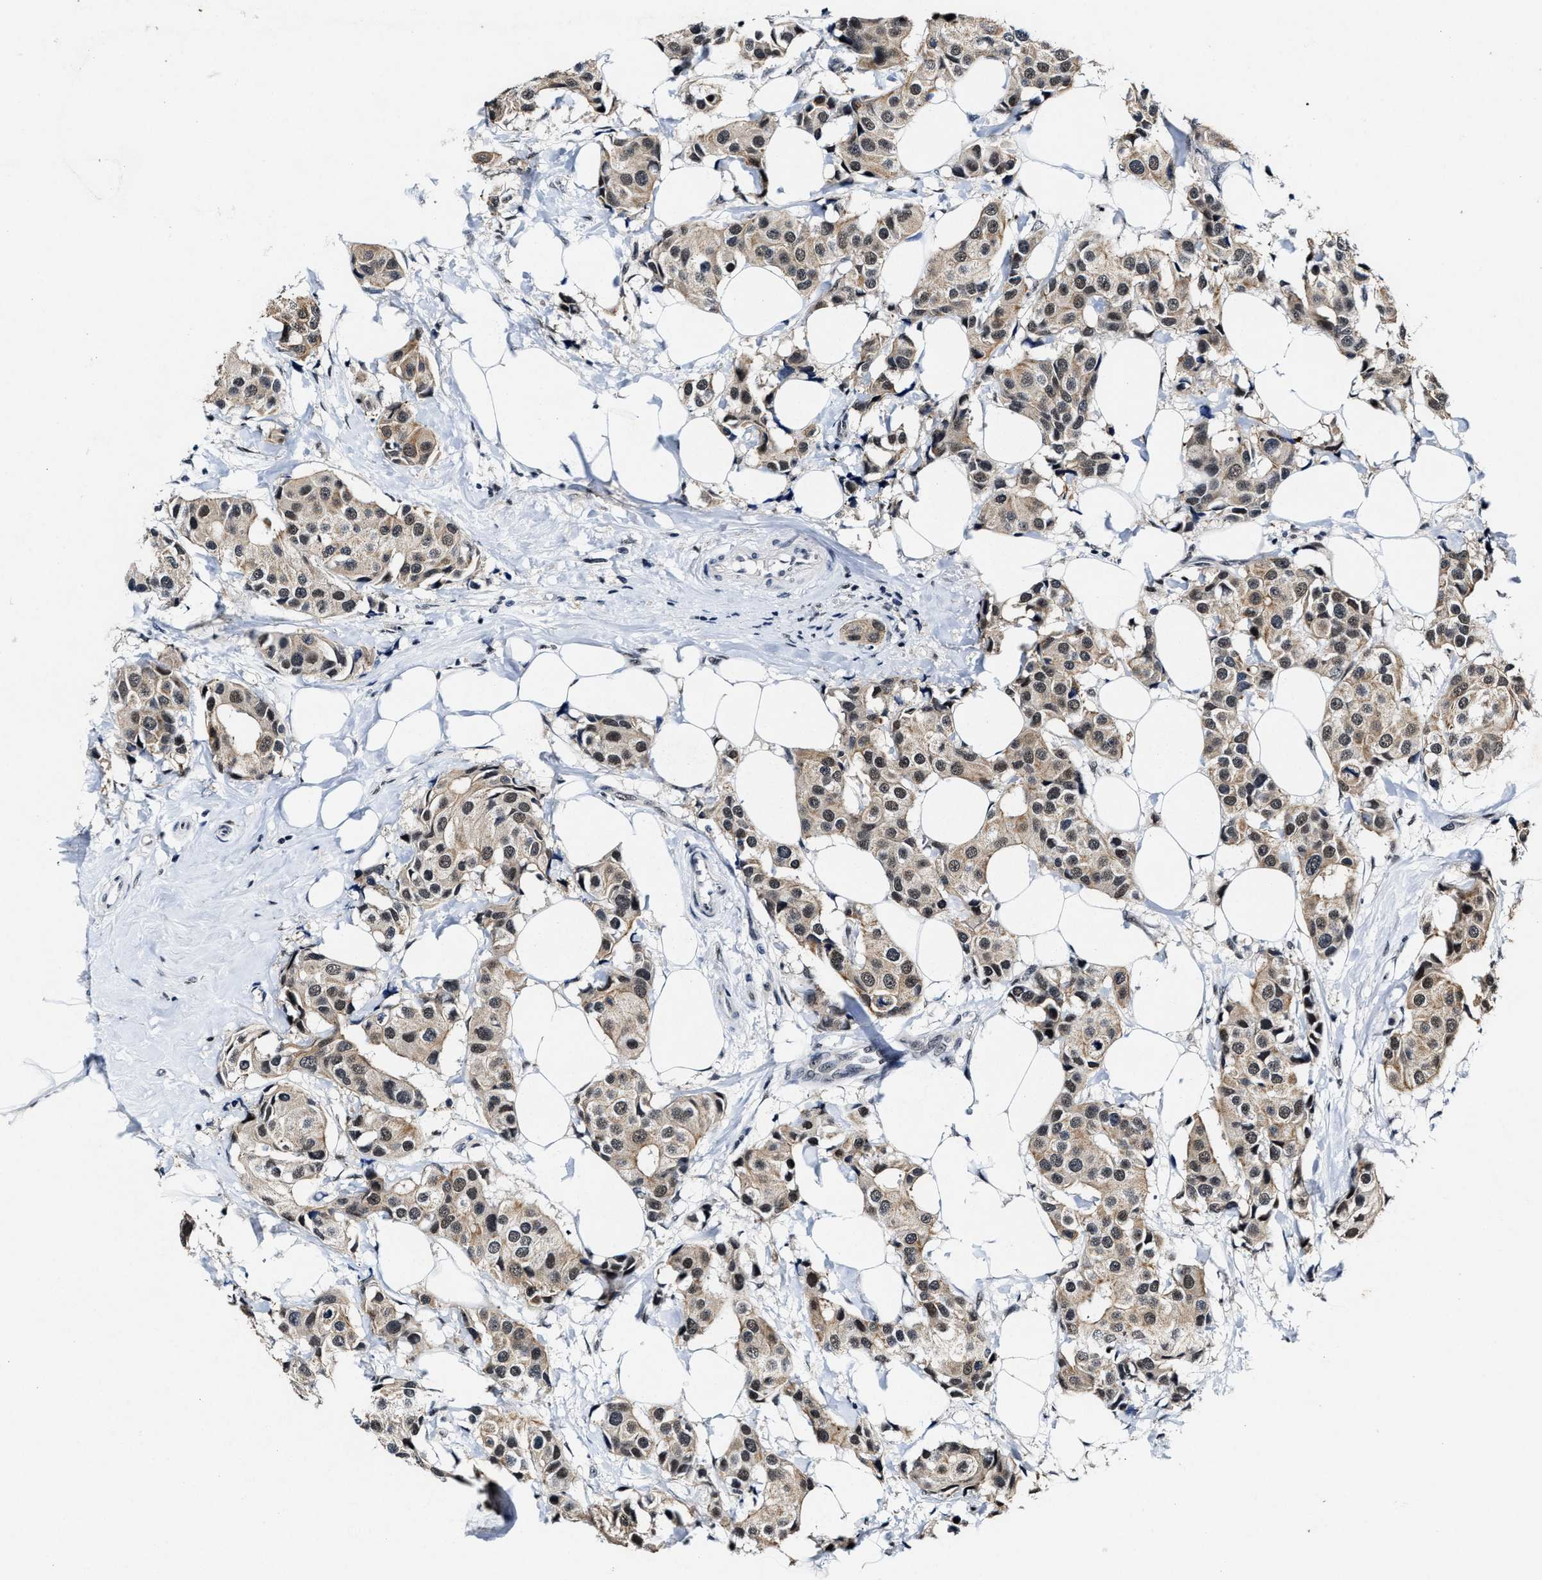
{"staining": {"intensity": "moderate", "quantity": ">75%", "location": "cytoplasmic/membranous,nuclear"}, "tissue": "breast cancer", "cell_type": "Tumor cells", "image_type": "cancer", "snomed": [{"axis": "morphology", "description": "Normal tissue, NOS"}, {"axis": "morphology", "description": "Duct carcinoma"}, {"axis": "topography", "description": "Breast"}], "caption": "Breast cancer (intraductal carcinoma) stained for a protein shows moderate cytoplasmic/membranous and nuclear positivity in tumor cells.", "gene": "INIP", "patient": {"sex": "female", "age": 39}}